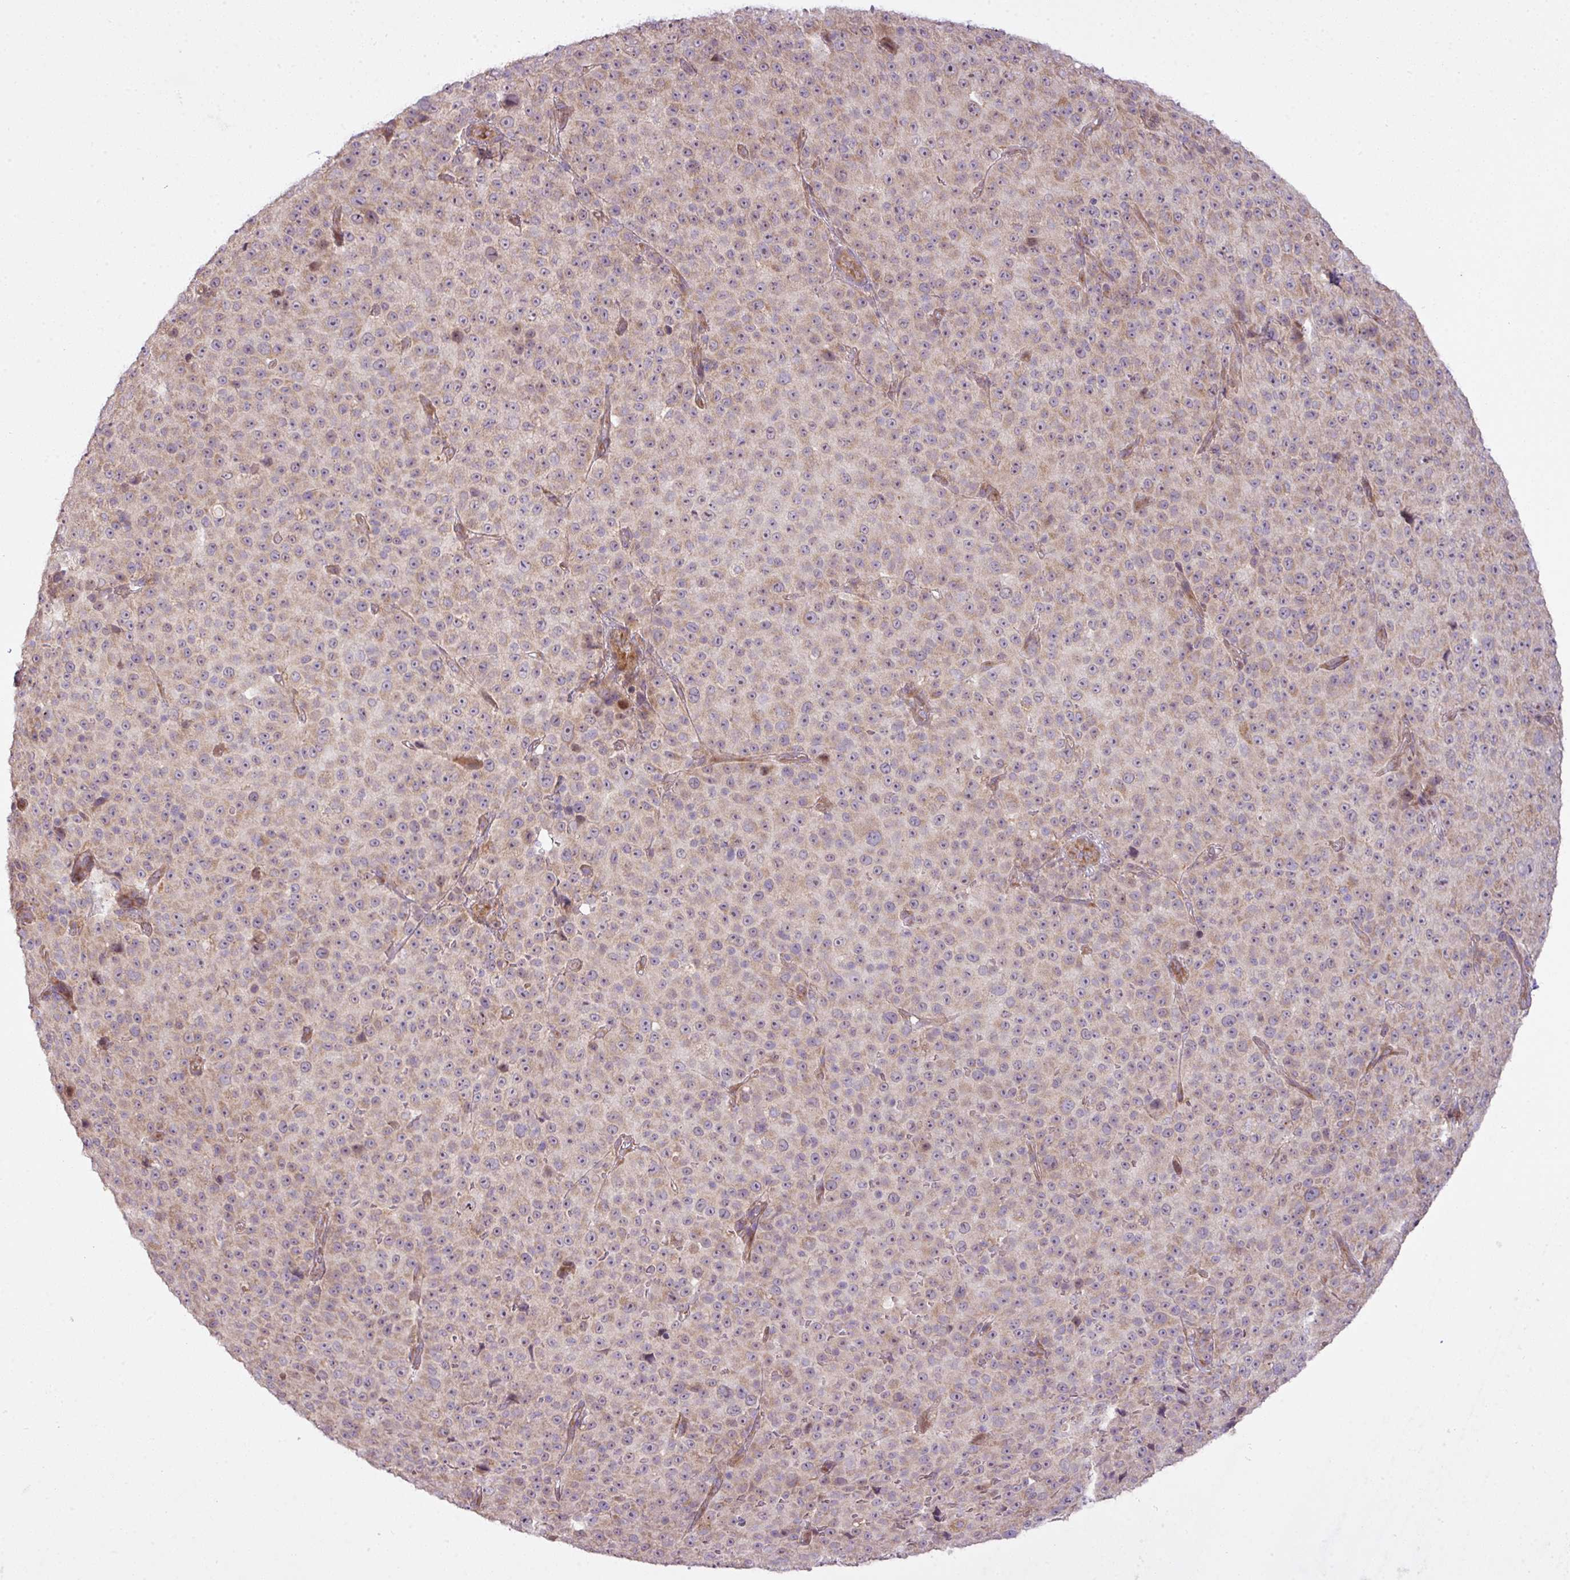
{"staining": {"intensity": "weak", "quantity": "25%-75%", "location": "cytoplasmic/membranous"}, "tissue": "melanoma", "cell_type": "Tumor cells", "image_type": "cancer", "snomed": [{"axis": "morphology", "description": "Malignant melanoma, Metastatic site"}, {"axis": "topography", "description": "Skin"}, {"axis": "topography", "description": "Lymph node"}], "caption": "Protein expression analysis of malignant melanoma (metastatic site) shows weak cytoplasmic/membranous expression in approximately 25%-75% of tumor cells.", "gene": "COX18", "patient": {"sex": "male", "age": 66}}